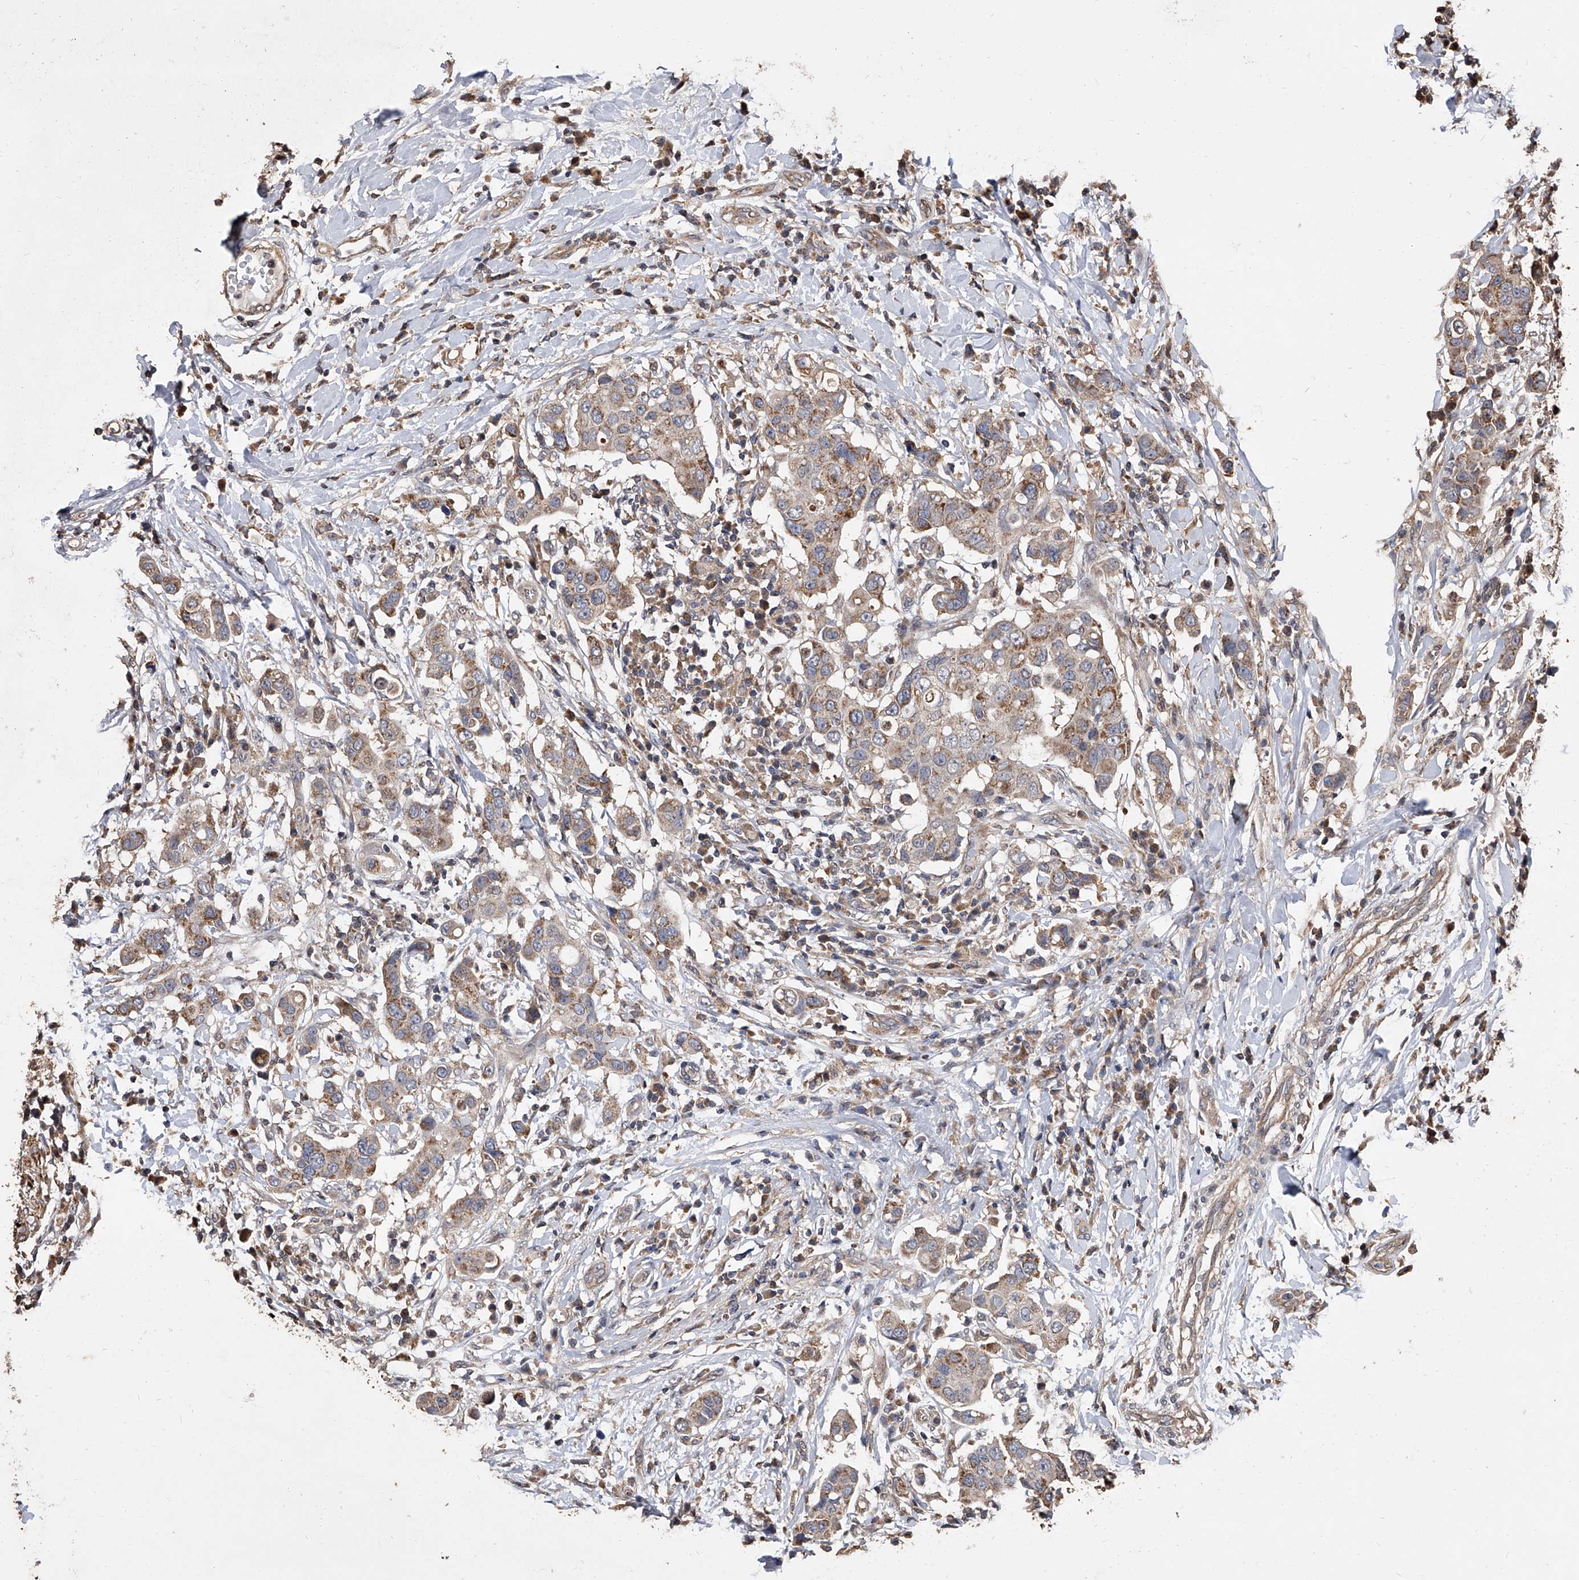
{"staining": {"intensity": "moderate", "quantity": ">75%", "location": "cytoplasmic/membranous"}, "tissue": "breast cancer", "cell_type": "Tumor cells", "image_type": "cancer", "snomed": [{"axis": "morphology", "description": "Duct carcinoma"}, {"axis": "topography", "description": "Breast"}], "caption": "A brown stain labels moderate cytoplasmic/membranous positivity of a protein in human invasive ductal carcinoma (breast) tumor cells. The protein is shown in brown color, while the nuclei are stained blue.", "gene": "LTV1", "patient": {"sex": "female", "age": 27}}